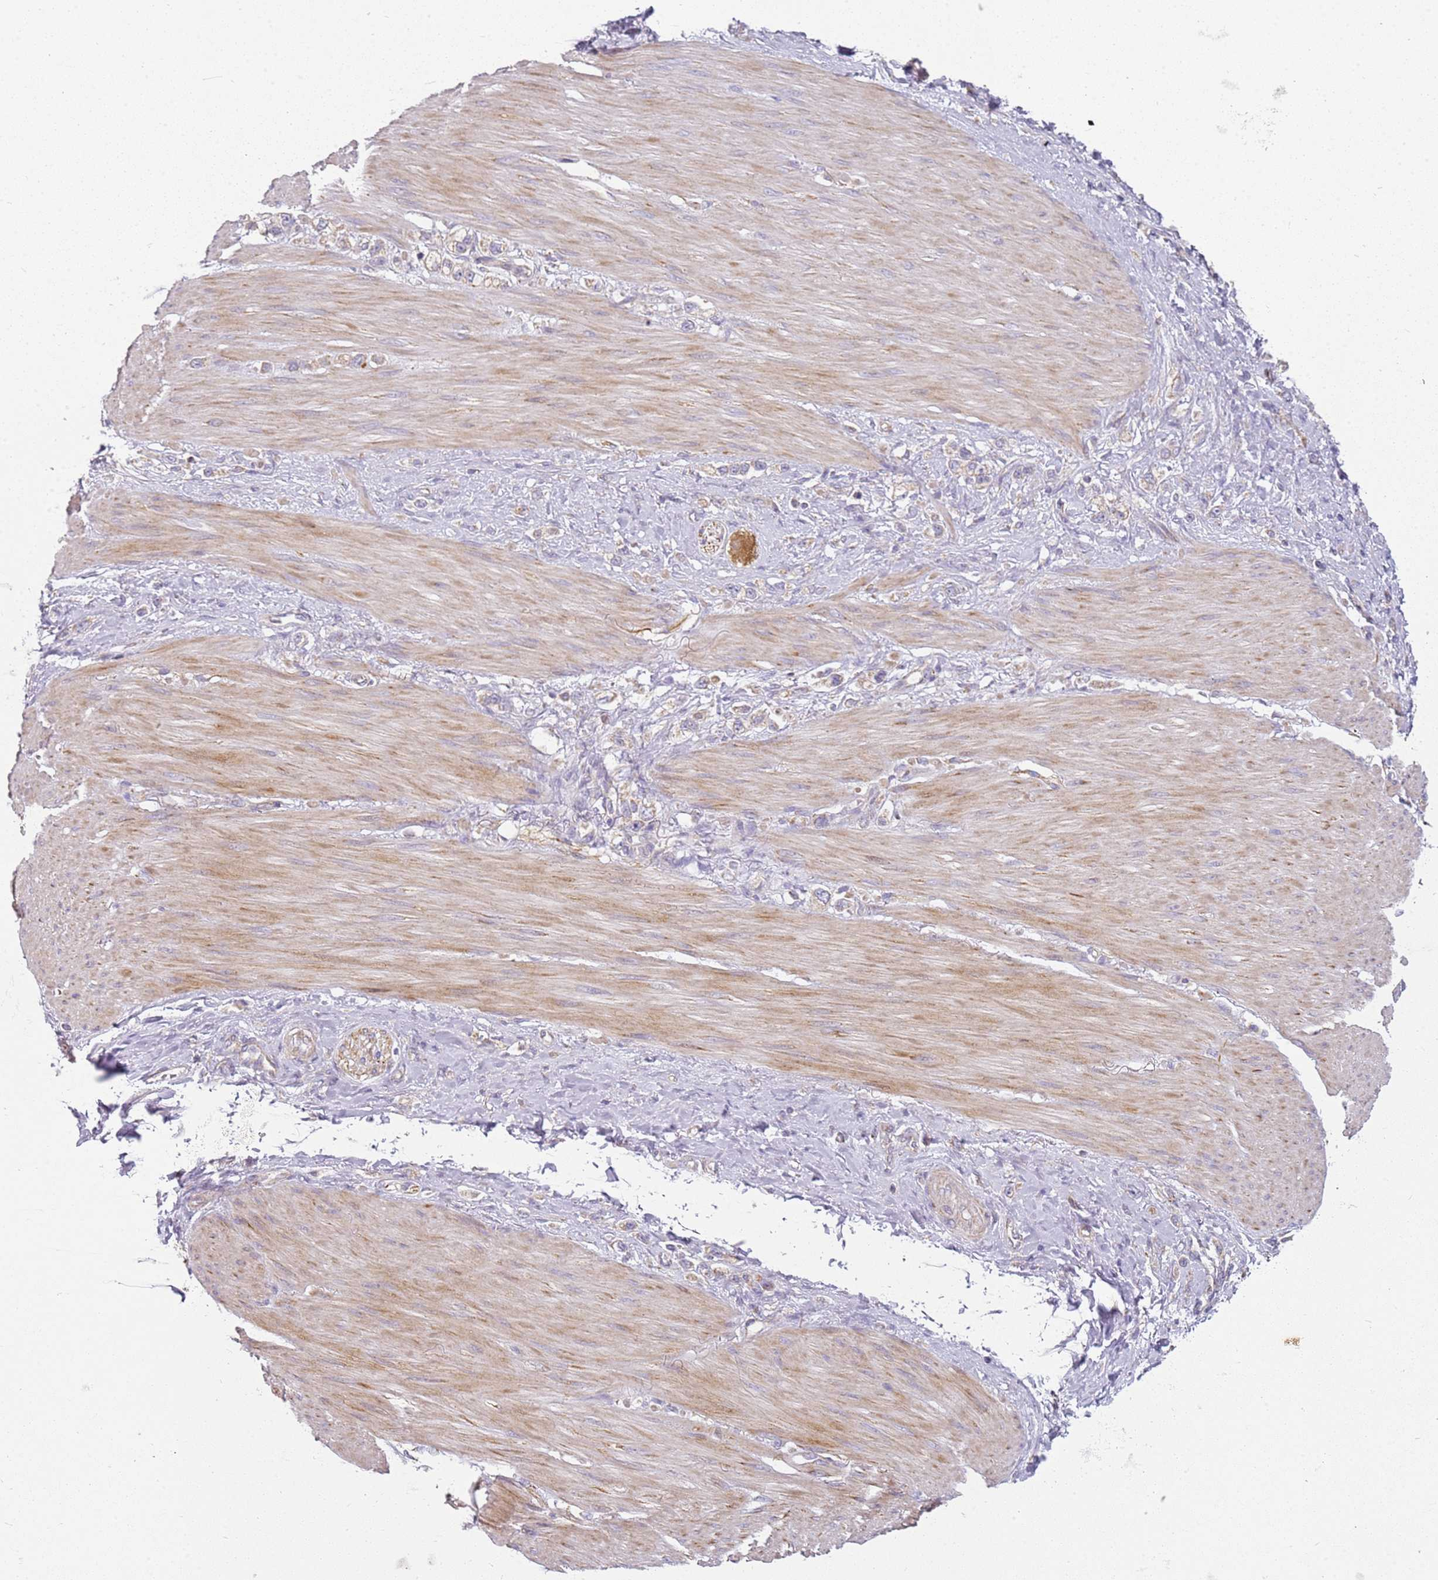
{"staining": {"intensity": "negative", "quantity": "none", "location": "none"}, "tissue": "stomach cancer", "cell_type": "Tumor cells", "image_type": "cancer", "snomed": [{"axis": "morphology", "description": "Adenocarcinoma, NOS"}, {"axis": "topography", "description": "Stomach"}], "caption": "Adenocarcinoma (stomach) stained for a protein using immunohistochemistry demonstrates no expression tumor cells.", "gene": "TMEM200C", "patient": {"sex": "female", "age": 65}}